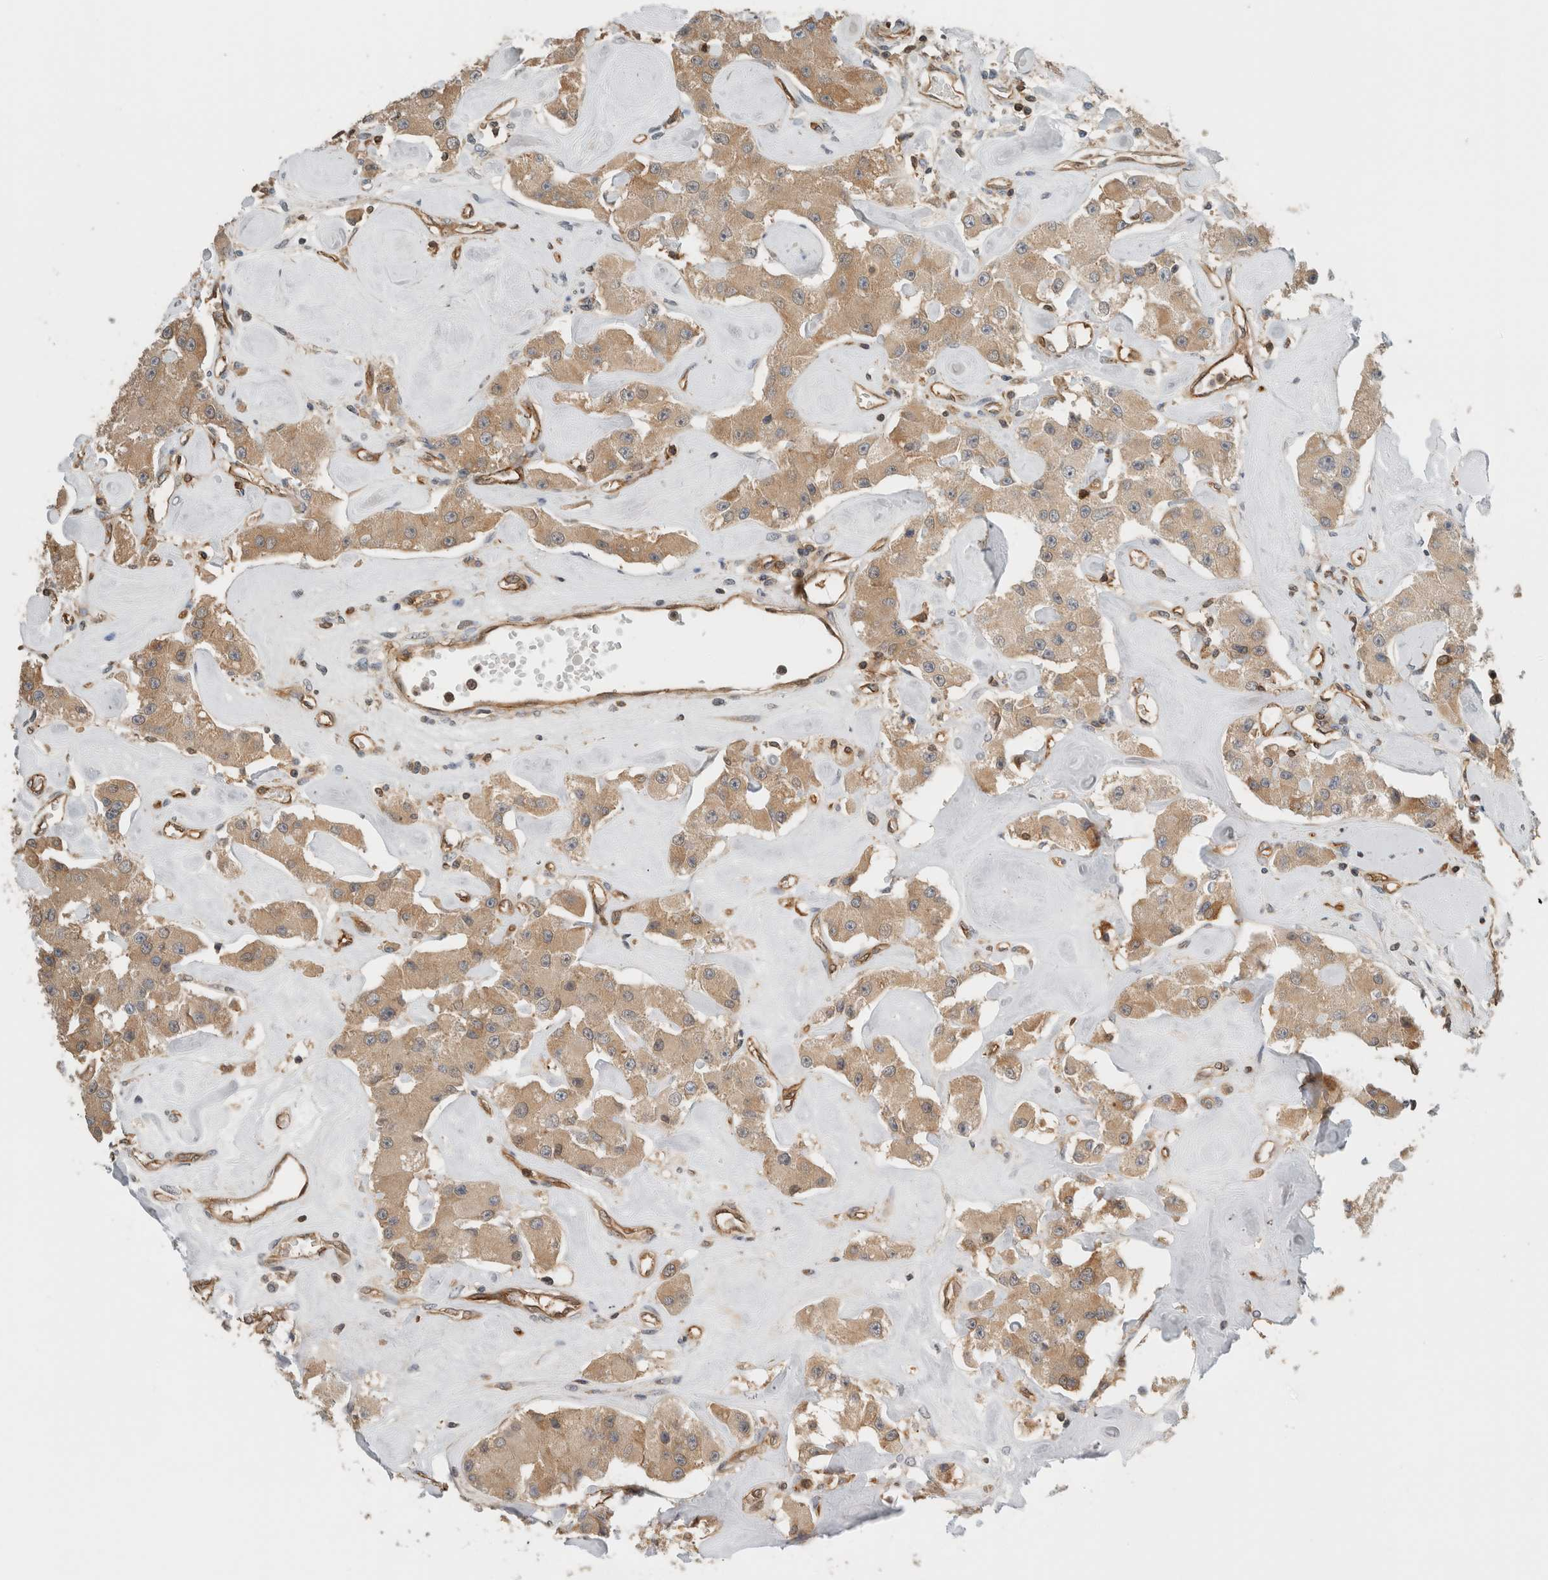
{"staining": {"intensity": "moderate", "quantity": ">75%", "location": "cytoplasmic/membranous"}, "tissue": "carcinoid", "cell_type": "Tumor cells", "image_type": "cancer", "snomed": [{"axis": "morphology", "description": "Carcinoid, malignant, NOS"}, {"axis": "topography", "description": "Pancreas"}], "caption": "An image of human malignant carcinoid stained for a protein reveals moderate cytoplasmic/membranous brown staining in tumor cells.", "gene": "PFDN4", "patient": {"sex": "male", "age": 41}}